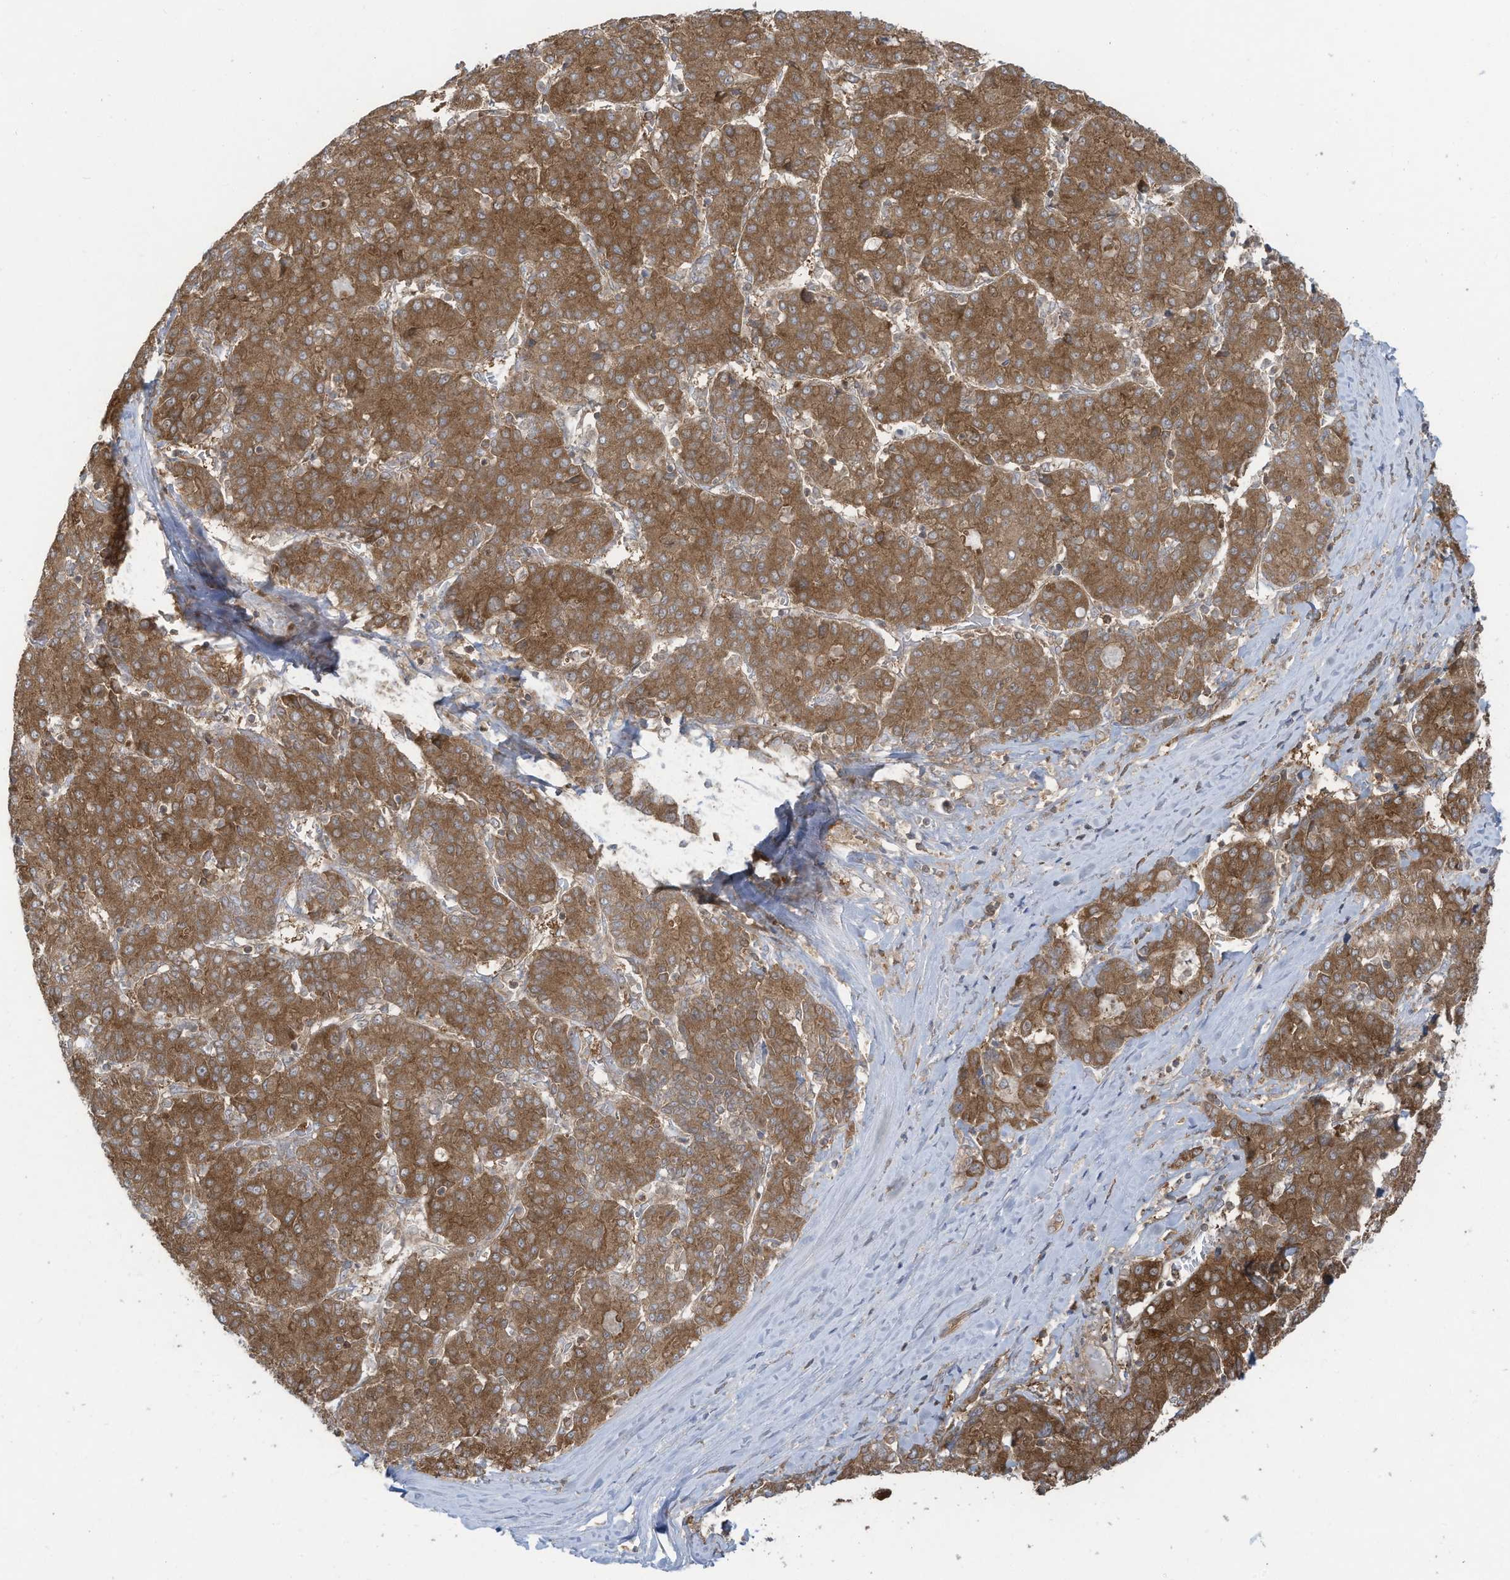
{"staining": {"intensity": "moderate", "quantity": ">75%", "location": "cytoplasmic/membranous"}, "tissue": "liver cancer", "cell_type": "Tumor cells", "image_type": "cancer", "snomed": [{"axis": "morphology", "description": "Carcinoma, Hepatocellular, NOS"}, {"axis": "topography", "description": "Liver"}], "caption": "The image exhibits immunohistochemical staining of hepatocellular carcinoma (liver). There is moderate cytoplasmic/membranous staining is present in approximately >75% of tumor cells.", "gene": "OLA1", "patient": {"sex": "male", "age": 65}}